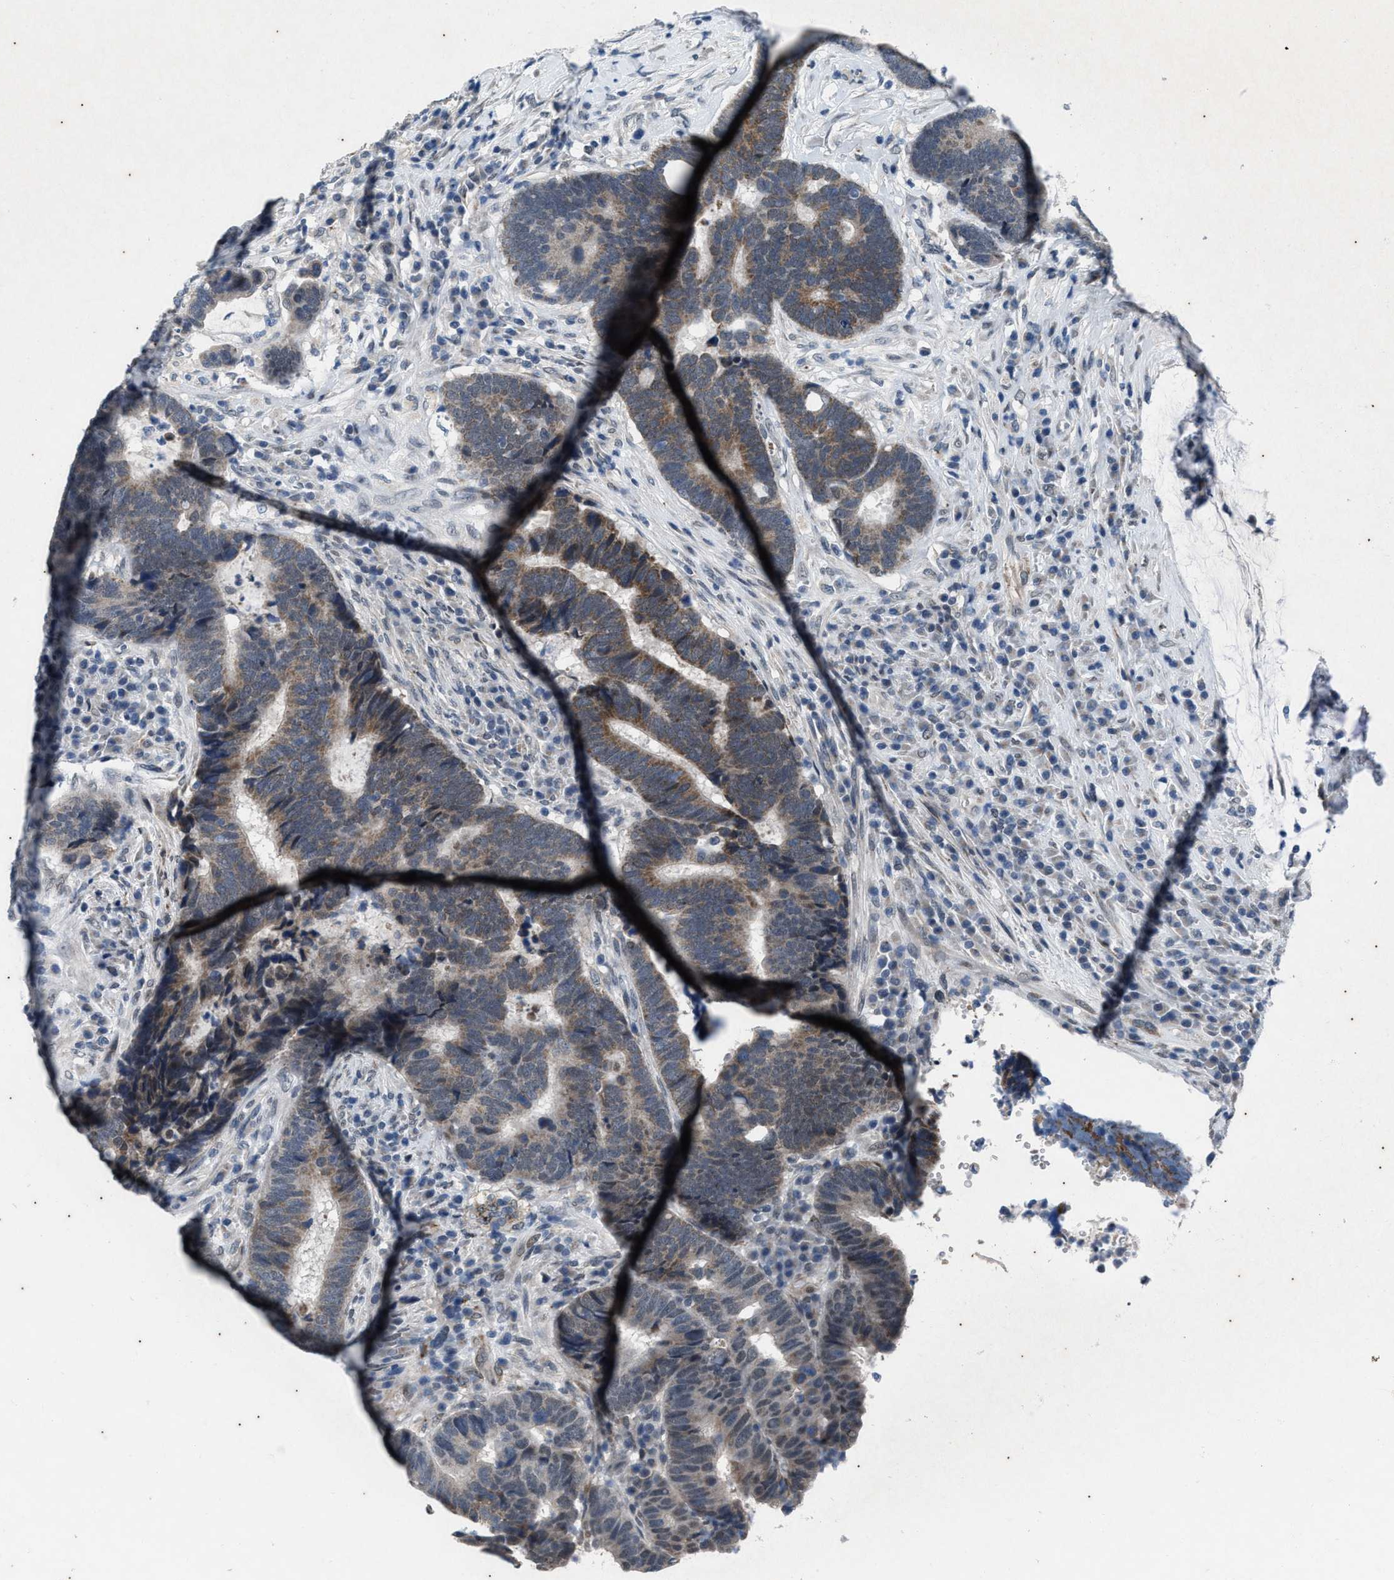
{"staining": {"intensity": "moderate", "quantity": "<25%", "location": "cytoplasmic/membranous"}, "tissue": "colorectal cancer", "cell_type": "Tumor cells", "image_type": "cancer", "snomed": [{"axis": "morphology", "description": "Adenocarcinoma, NOS"}, {"axis": "topography", "description": "Rectum"}], "caption": "Colorectal cancer stained with immunohistochemistry (IHC) demonstrates moderate cytoplasmic/membranous positivity in approximately <25% of tumor cells.", "gene": "KIF24", "patient": {"sex": "female", "age": 89}}